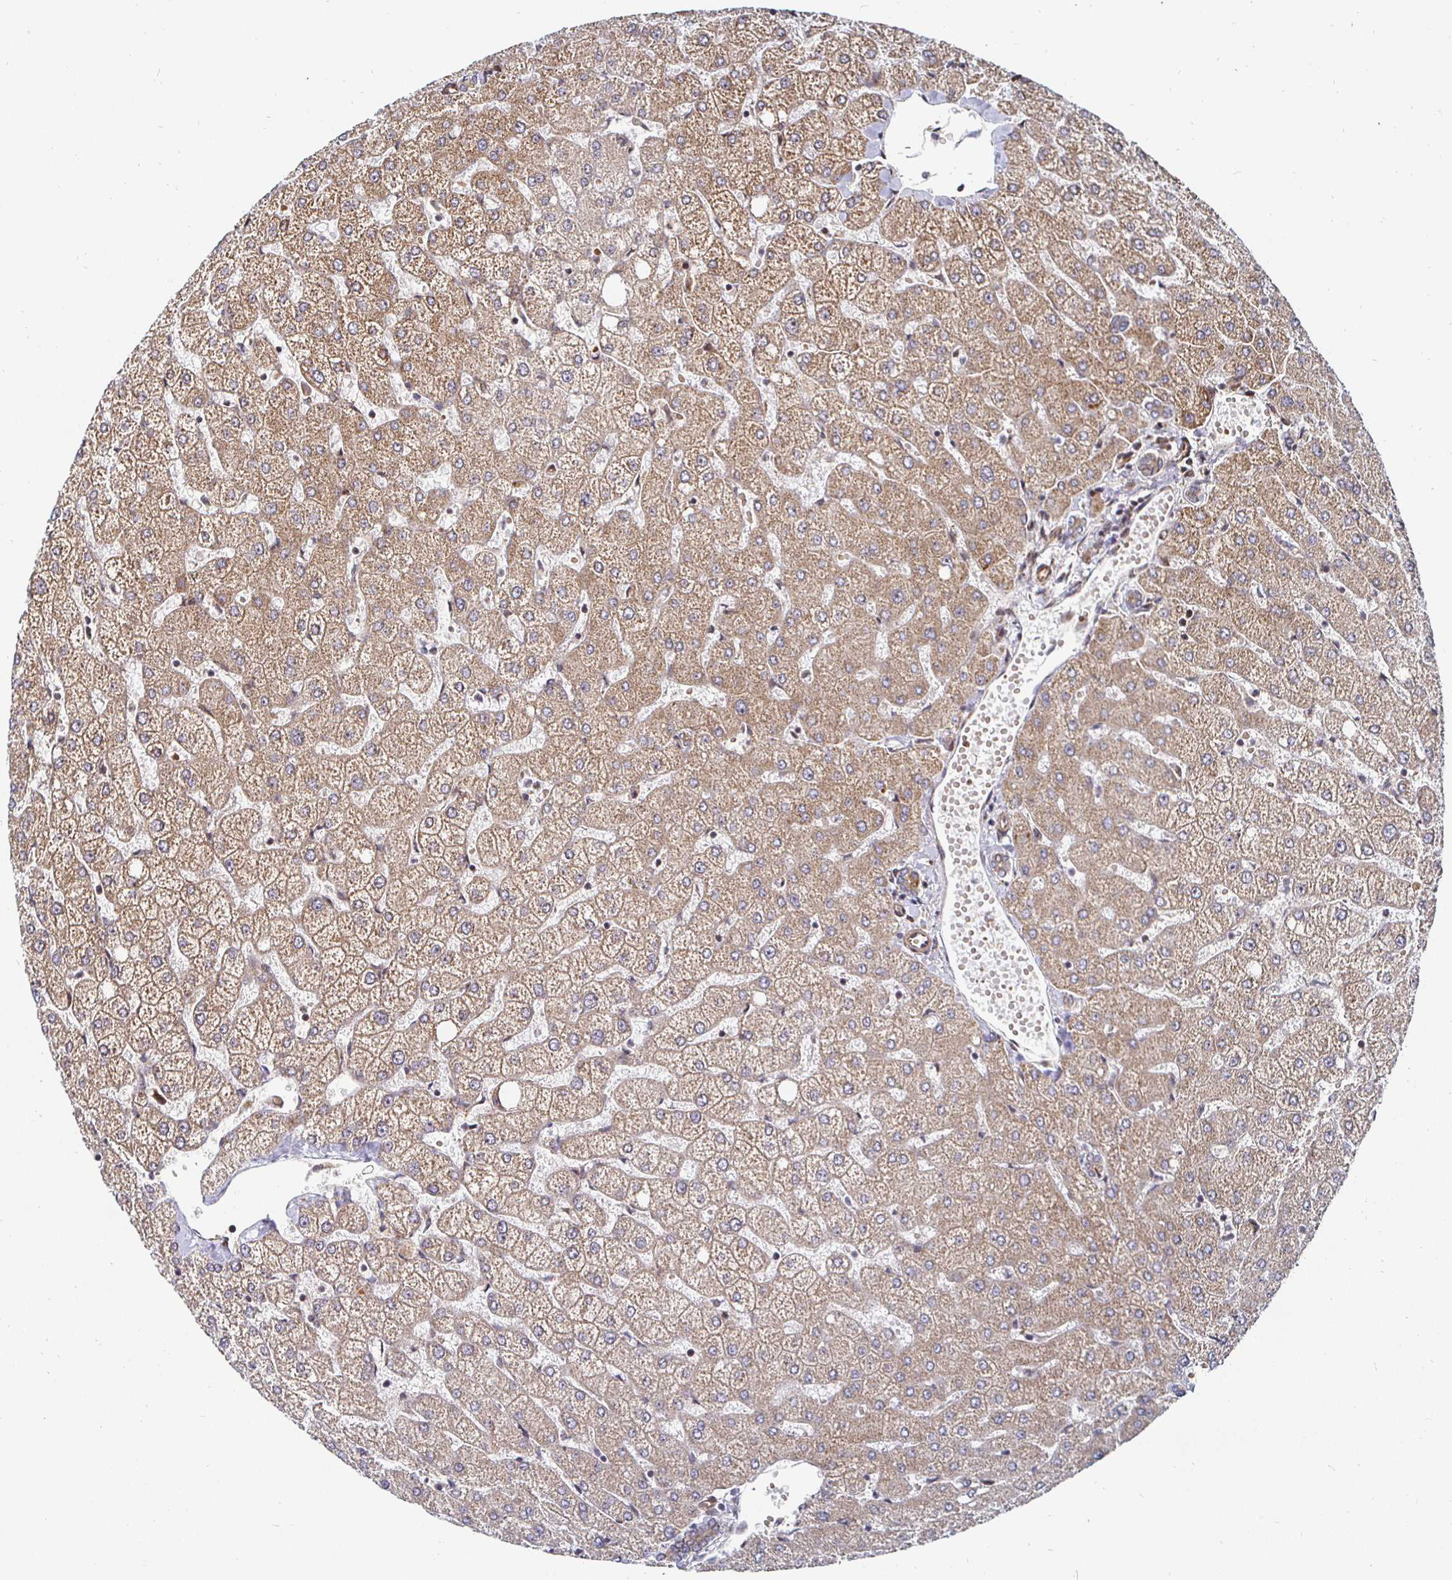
{"staining": {"intensity": "moderate", "quantity": "25%-75%", "location": "cytoplasmic/membranous"}, "tissue": "liver", "cell_type": "Cholangiocytes", "image_type": "normal", "snomed": [{"axis": "morphology", "description": "Normal tissue, NOS"}, {"axis": "topography", "description": "Liver"}], "caption": "Immunohistochemistry of unremarkable liver displays medium levels of moderate cytoplasmic/membranous staining in about 25%-75% of cholangiocytes. (DAB (3,3'-diaminobenzidine) IHC with brightfield microscopy, high magnification).", "gene": "TBKBP1", "patient": {"sex": "female", "age": 54}}